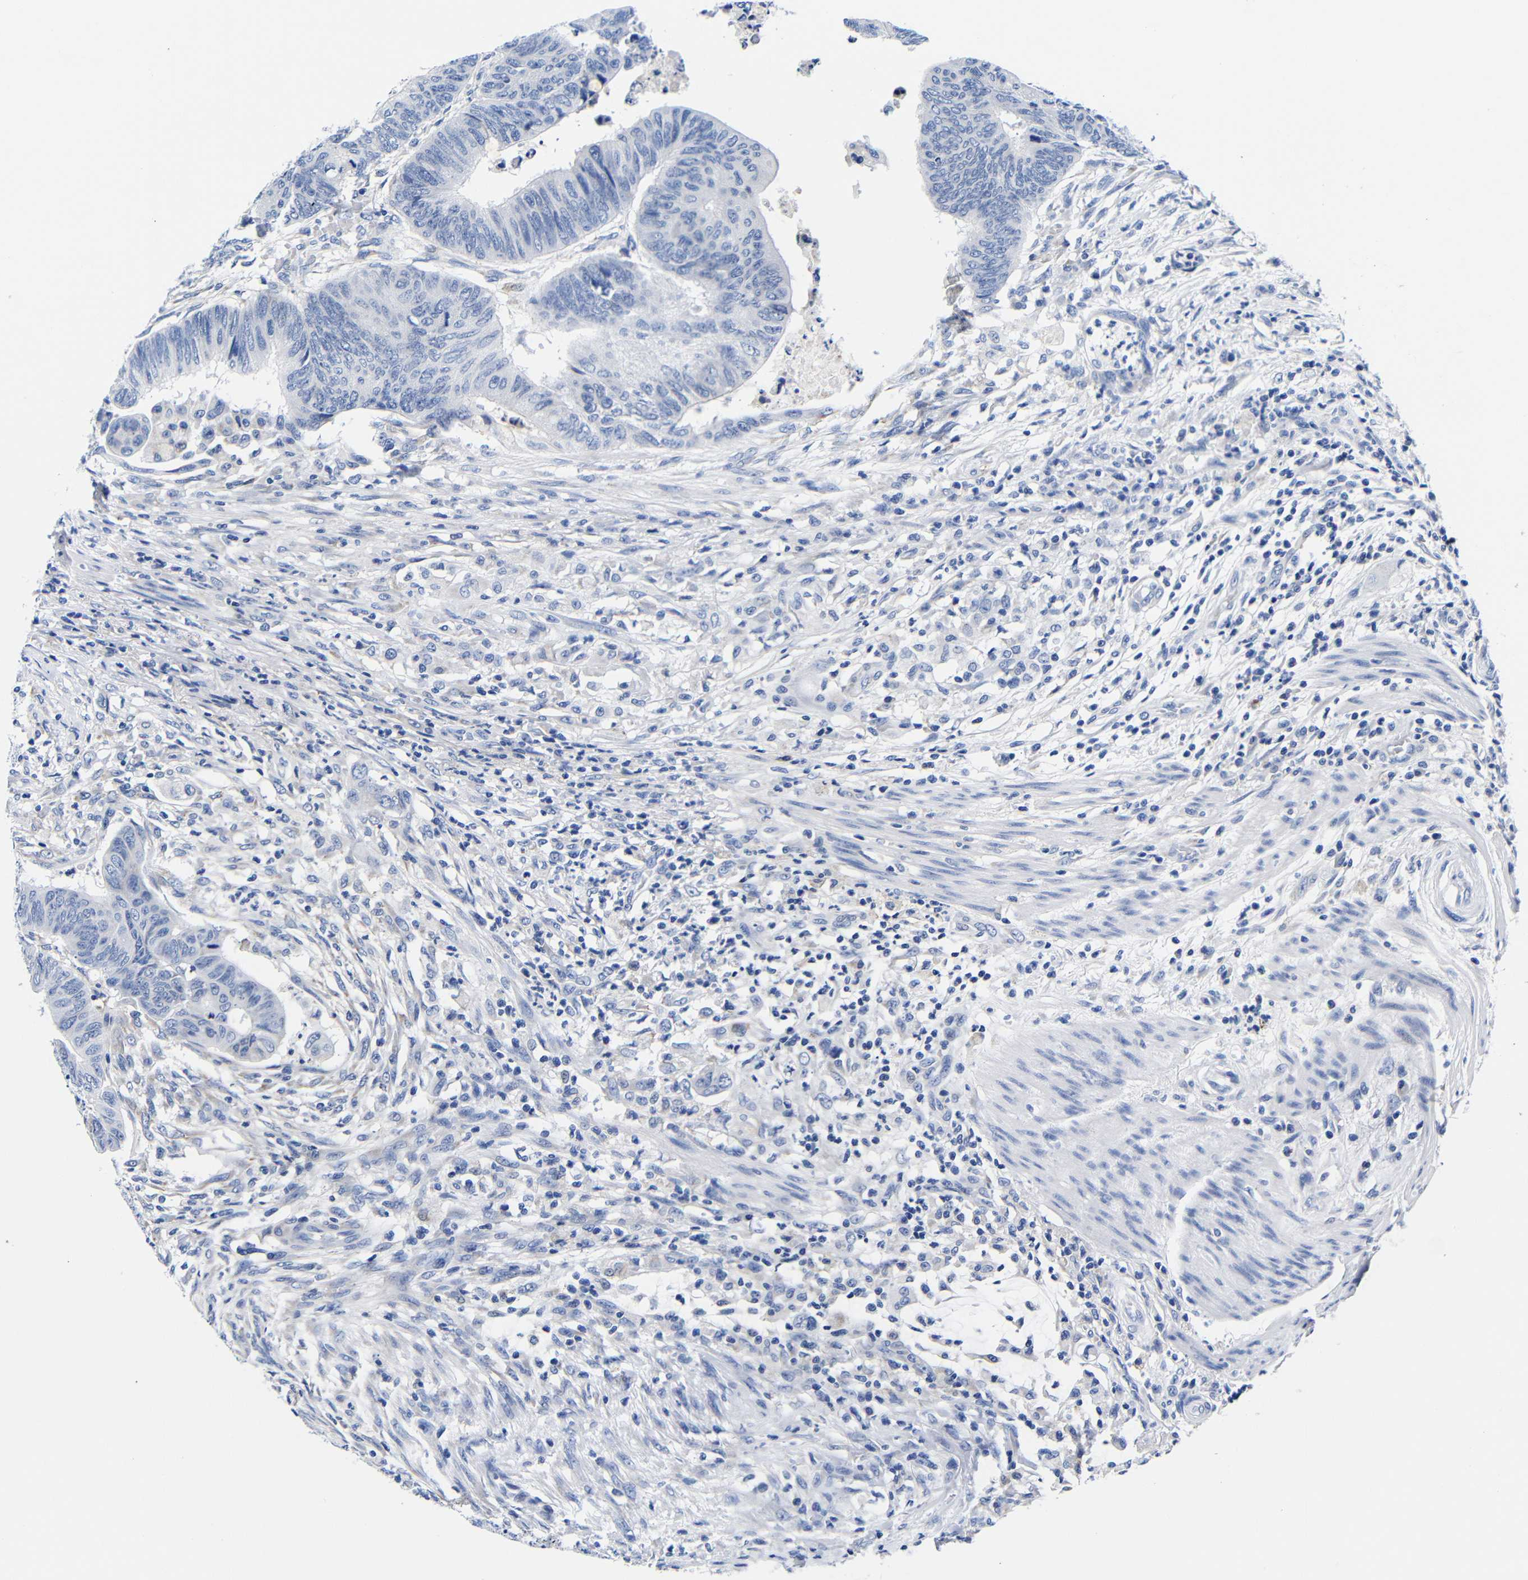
{"staining": {"intensity": "negative", "quantity": "none", "location": "none"}, "tissue": "colorectal cancer", "cell_type": "Tumor cells", "image_type": "cancer", "snomed": [{"axis": "morphology", "description": "Normal tissue, NOS"}, {"axis": "morphology", "description": "Adenocarcinoma, NOS"}, {"axis": "topography", "description": "Rectum"}, {"axis": "topography", "description": "Peripheral nerve tissue"}], "caption": "The photomicrograph shows no staining of tumor cells in adenocarcinoma (colorectal). The staining was performed using DAB to visualize the protein expression in brown, while the nuclei were stained in blue with hematoxylin (Magnification: 20x).", "gene": "CLEC4G", "patient": {"sex": "male", "age": 92}}